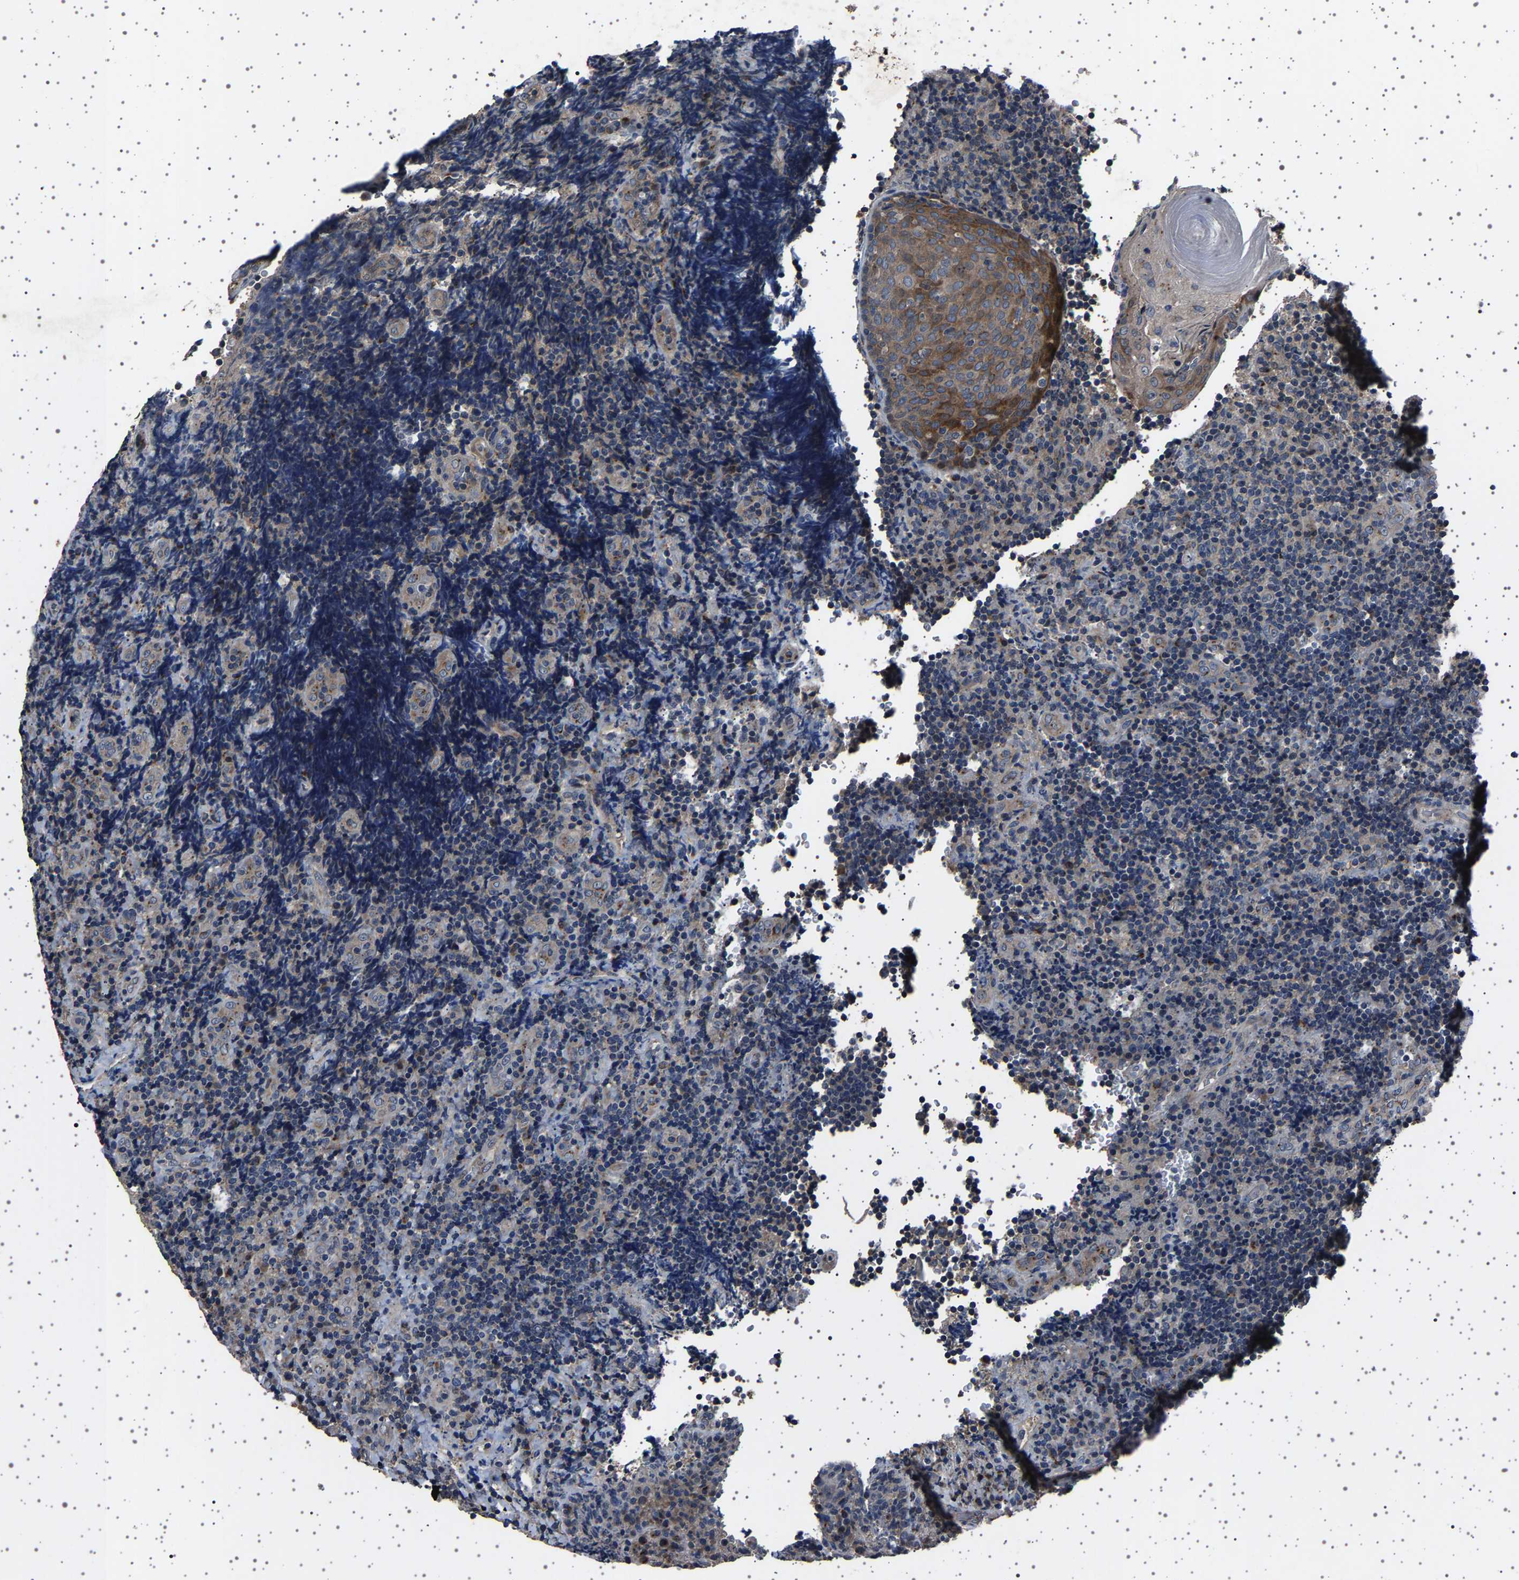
{"staining": {"intensity": "weak", "quantity": "<25%", "location": "cytoplasmic/membranous"}, "tissue": "lymphoma", "cell_type": "Tumor cells", "image_type": "cancer", "snomed": [{"axis": "morphology", "description": "Malignant lymphoma, non-Hodgkin's type, High grade"}, {"axis": "topography", "description": "Tonsil"}], "caption": "The image displays no staining of tumor cells in malignant lymphoma, non-Hodgkin's type (high-grade).", "gene": "NCKAP1", "patient": {"sex": "female", "age": 36}}